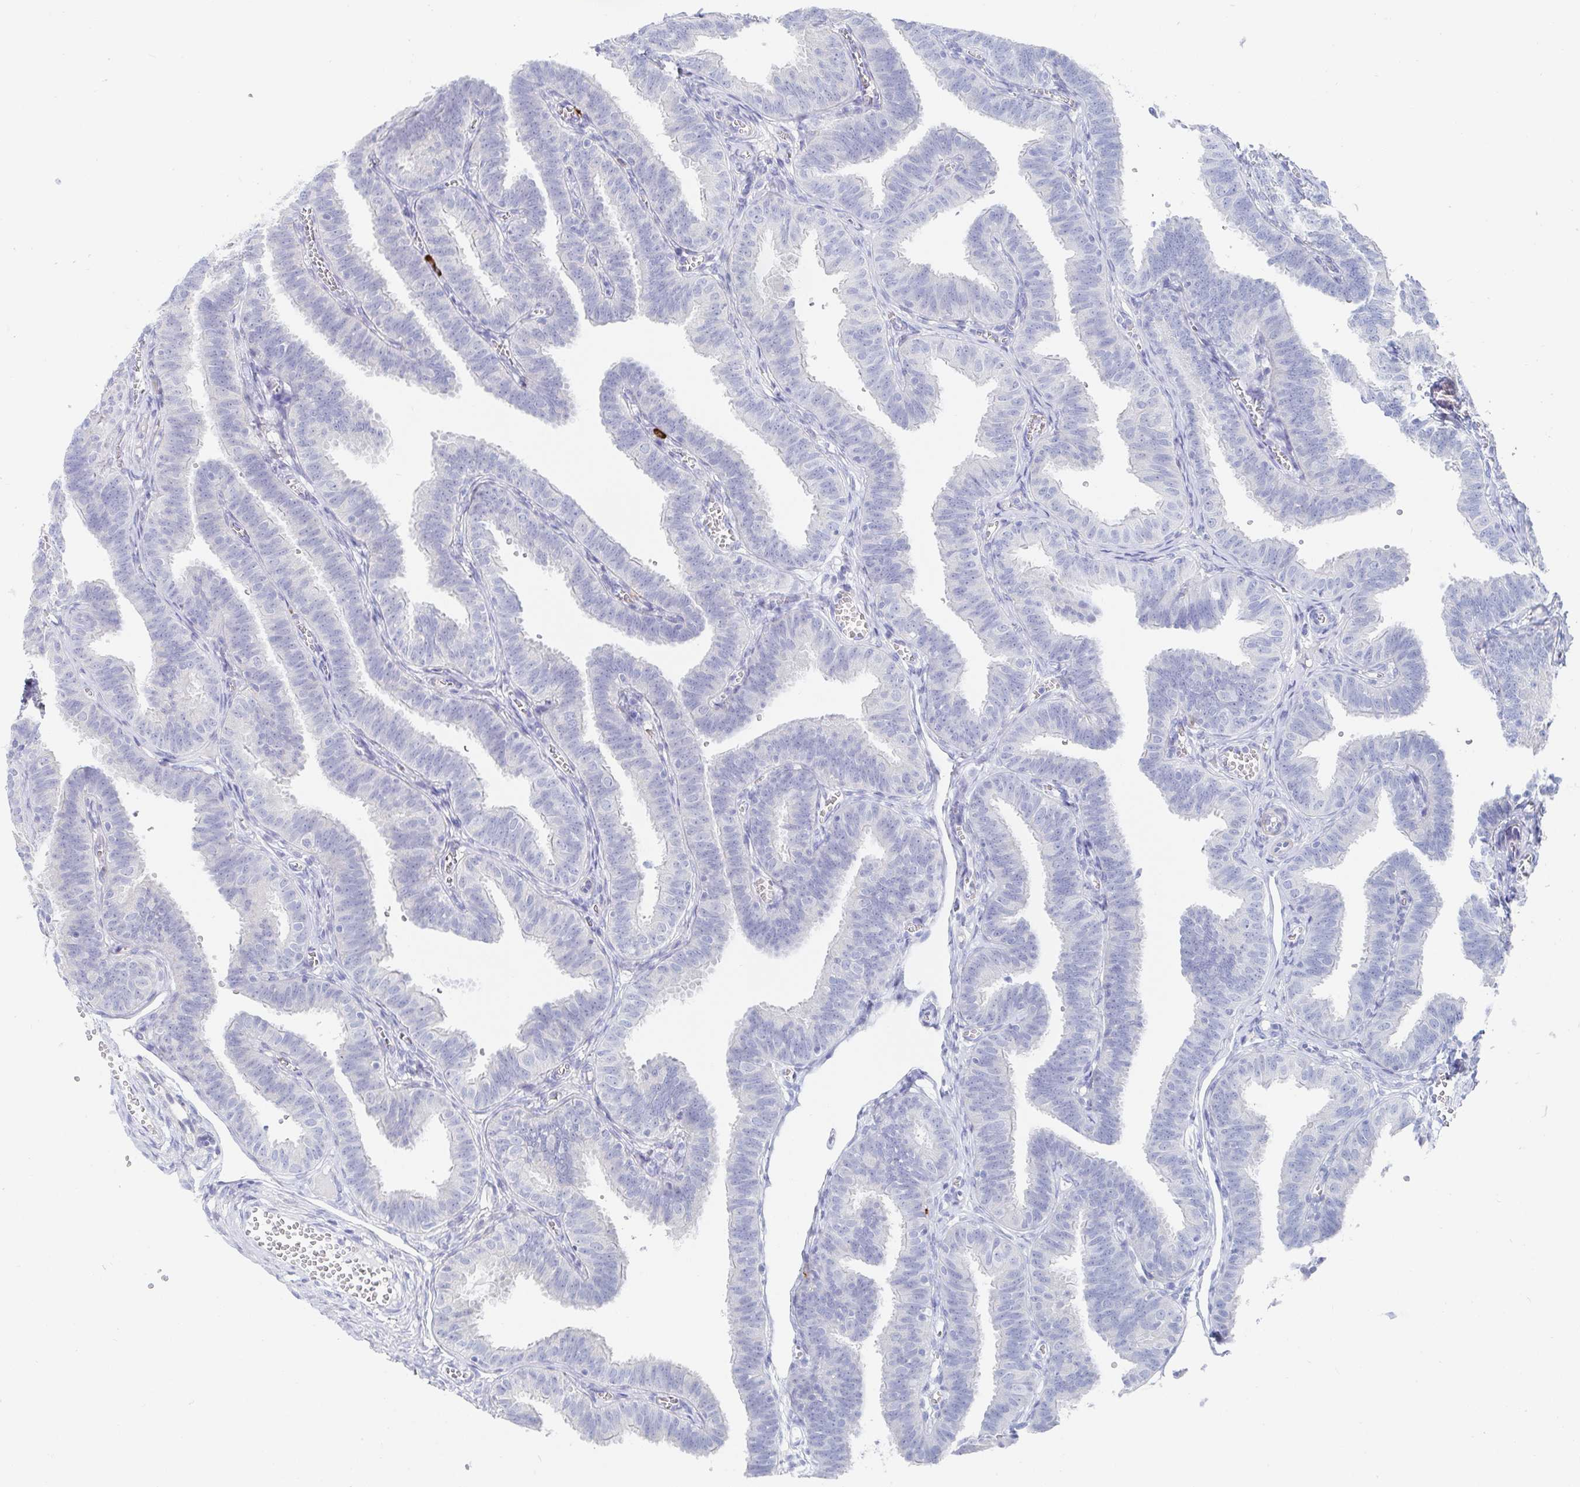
{"staining": {"intensity": "negative", "quantity": "none", "location": "none"}, "tissue": "fallopian tube", "cell_type": "Glandular cells", "image_type": "normal", "snomed": [{"axis": "morphology", "description": "Normal tissue, NOS"}, {"axis": "topography", "description": "Fallopian tube"}], "caption": "This is an immunohistochemistry (IHC) micrograph of benign fallopian tube. There is no positivity in glandular cells.", "gene": "PACSIN1", "patient": {"sex": "female", "age": 25}}